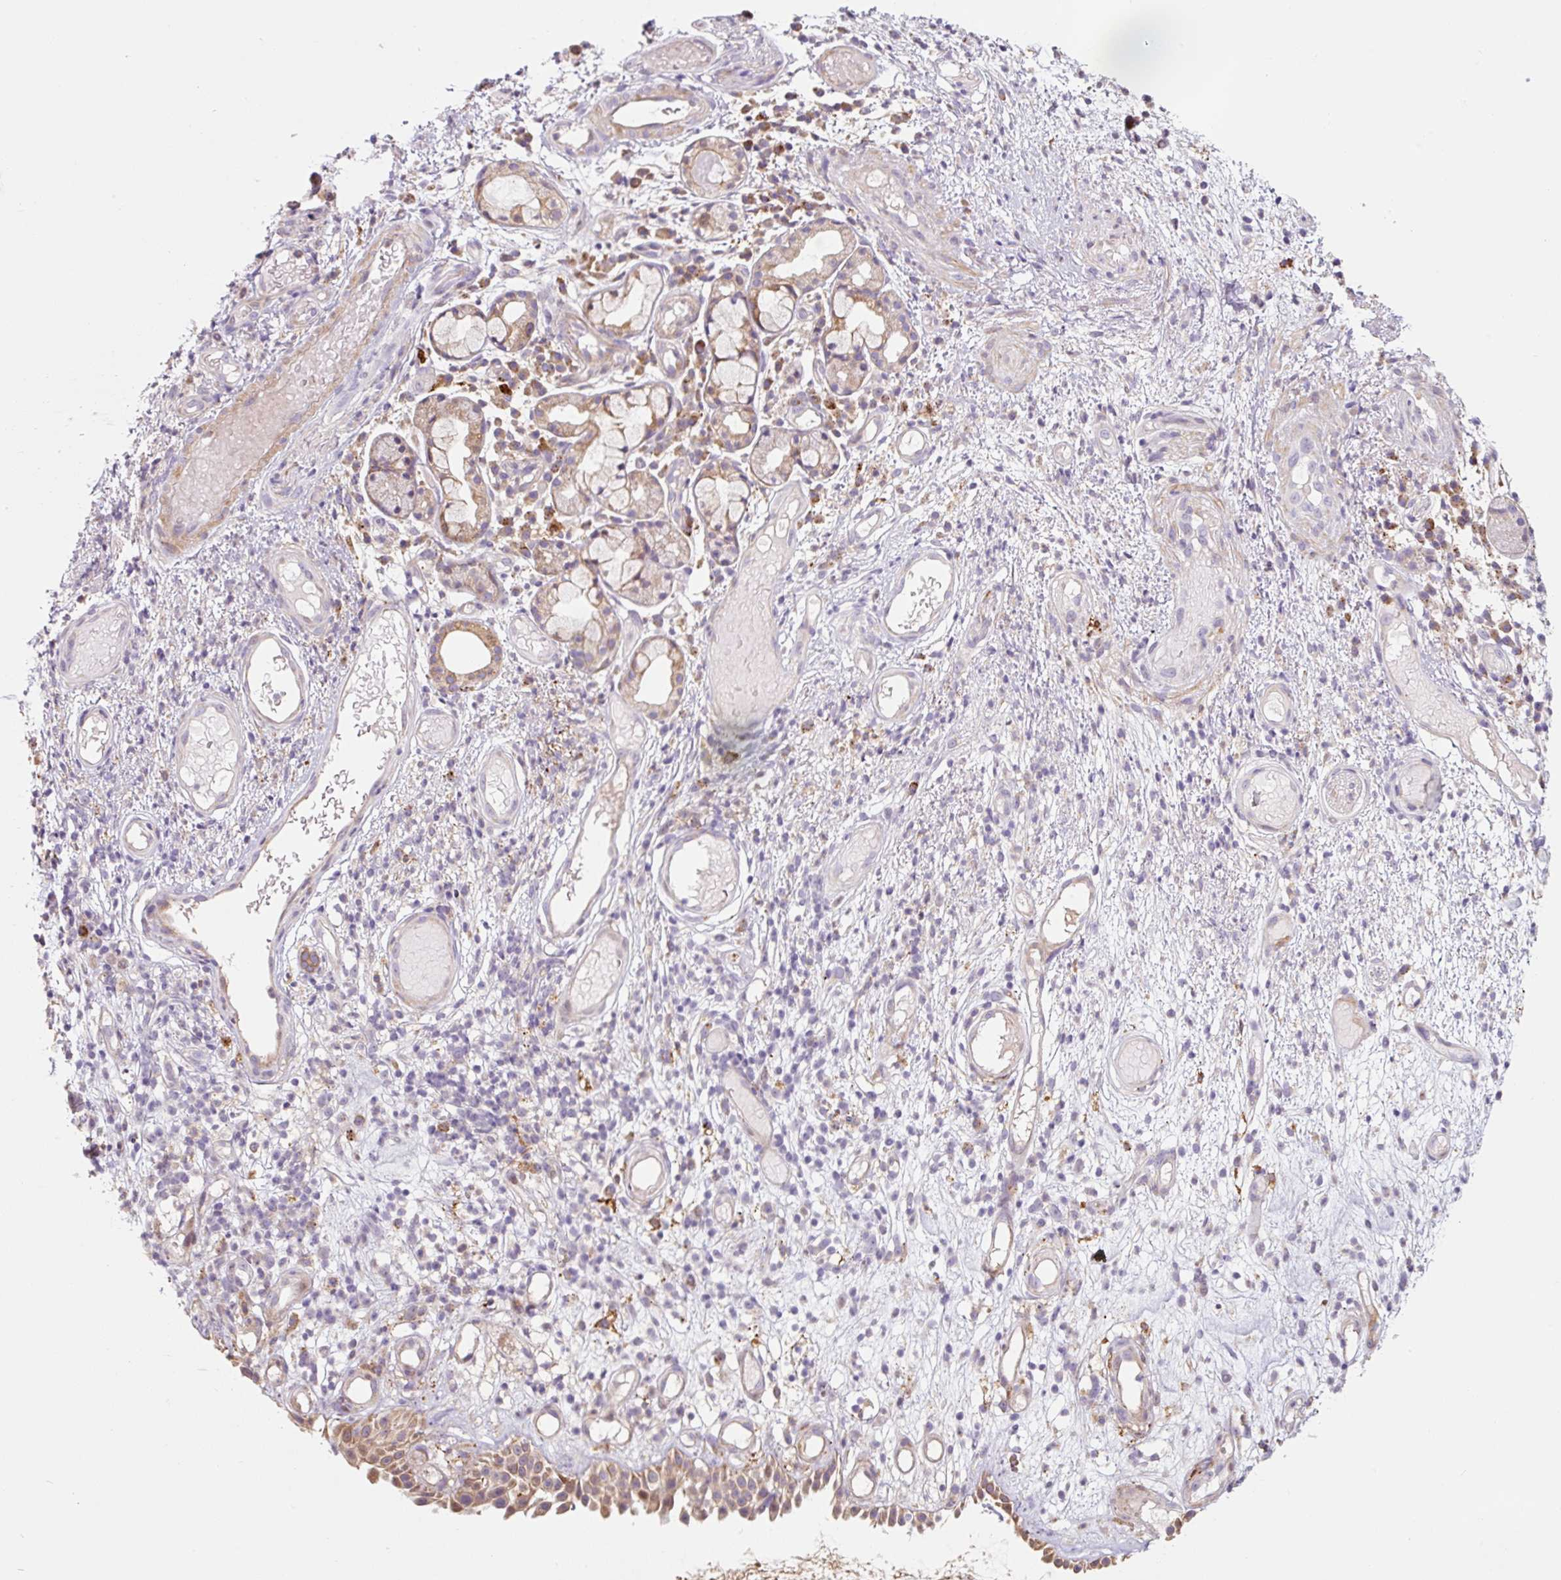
{"staining": {"intensity": "moderate", "quantity": "25%-75%", "location": "cytoplasmic/membranous"}, "tissue": "nasopharynx", "cell_type": "Respiratory epithelial cells", "image_type": "normal", "snomed": [{"axis": "morphology", "description": "Normal tissue, NOS"}, {"axis": "morphology", "description": "Inflammation, NOS"}, {"axis": "topography", "description": "Nasopharynx"}], "caption": "Brown immunohistochemical staining in unremarkable human nasopharynx exhibits moderate cytoplasmic/membranous expression in approximately 25%-75% of respiratory epithelial cells.", "gene": "FUT10", "patient": {"sex": "male", "age": 54}}